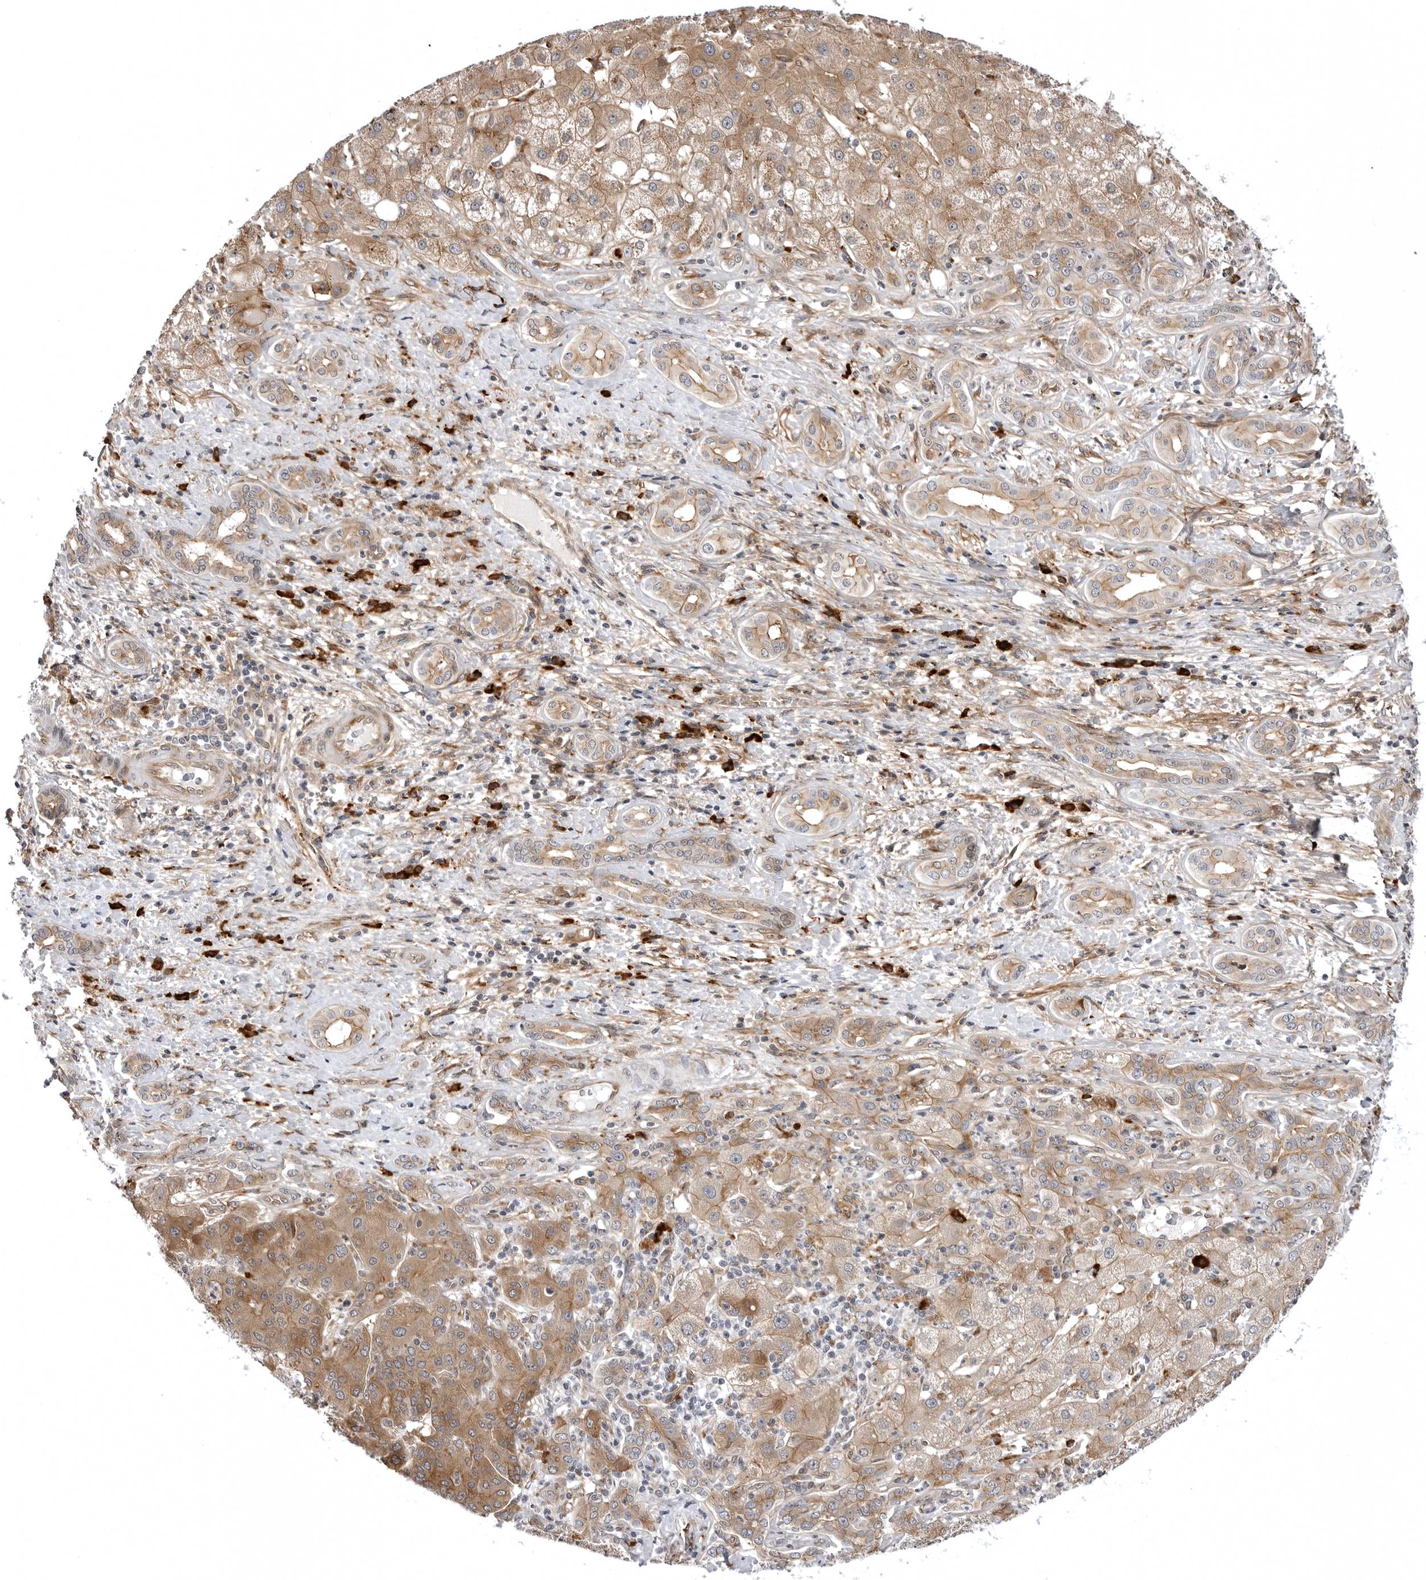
{"staining": {"intensity": "moderate", "quantity": ">75%", "location": "cytoplasmic/membranous"}, "tissue": "liver cancer", "cell_type": "Tumor cells", "image_type": "cancer", "snomed": [{"axis": "morphology", "description": "Carcinoma, Hepatocellular, NOS"}, {"axis": "topography", "description": "Liver"}], "caption": "Liver cancer stained with a brown dye demonstrates moderate cytoplasmic/membranous positive staining in about >75% of tumor cells.", "gene": "ARL5A", "patient": {"sex": "male", "age": 65}}